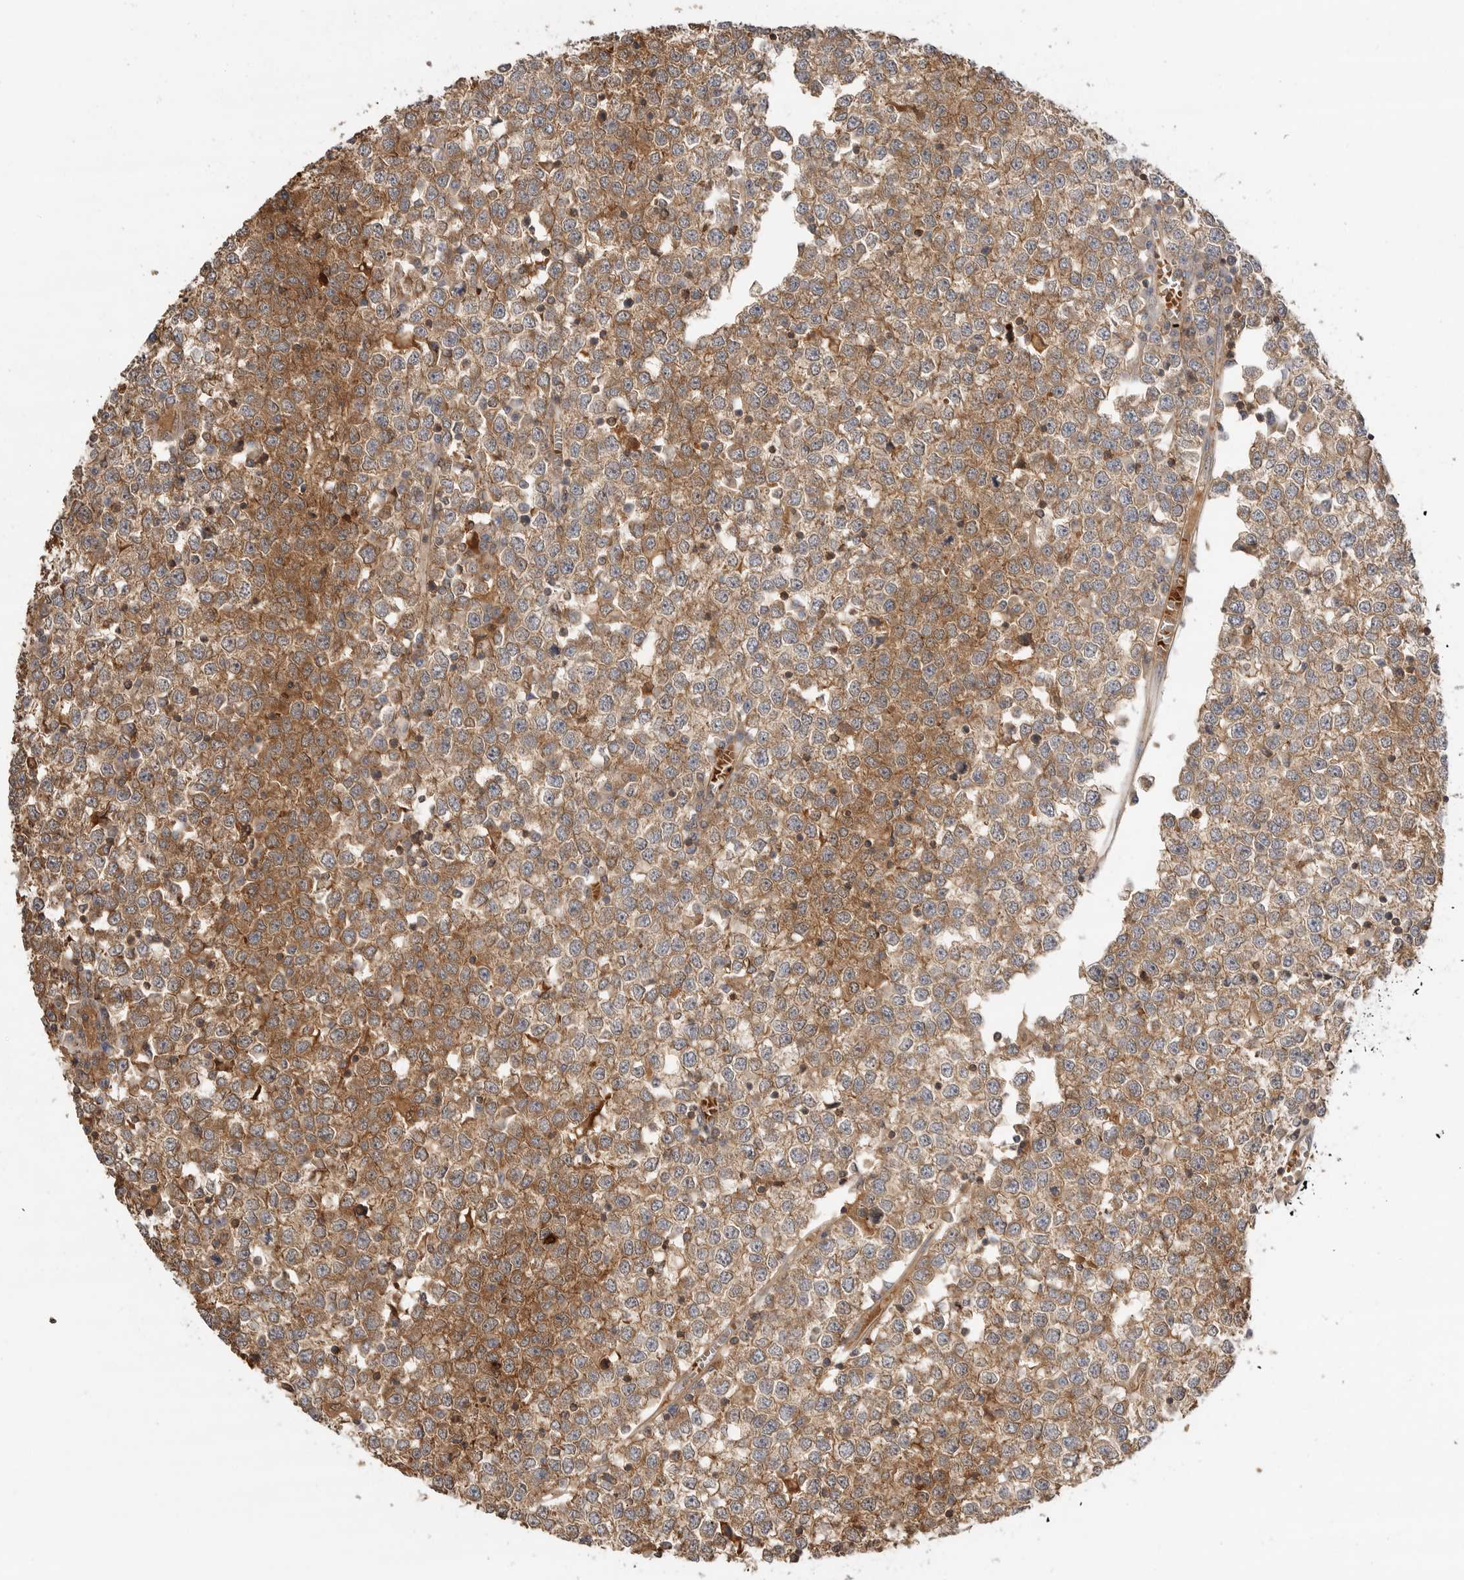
{"staining": {"intensity": "moderate", "quantity": "25%-75%", "location": "cytoplasmic/membranous"}, "tissue": "testis cancer", "cell_type": "Tumor cells", "image_type": "cancer", "snomed": [{"axis": "morphology", "description": "Seminoma, NOS"}, {"axis": "topography", "description": "Testis"}], "caption": "Human testis seminoma stained with a protein marker demonstrates moderate staining in tumor cells.", "gene": "CLDN12", "patient": {"sex": "male", "age": 65}}